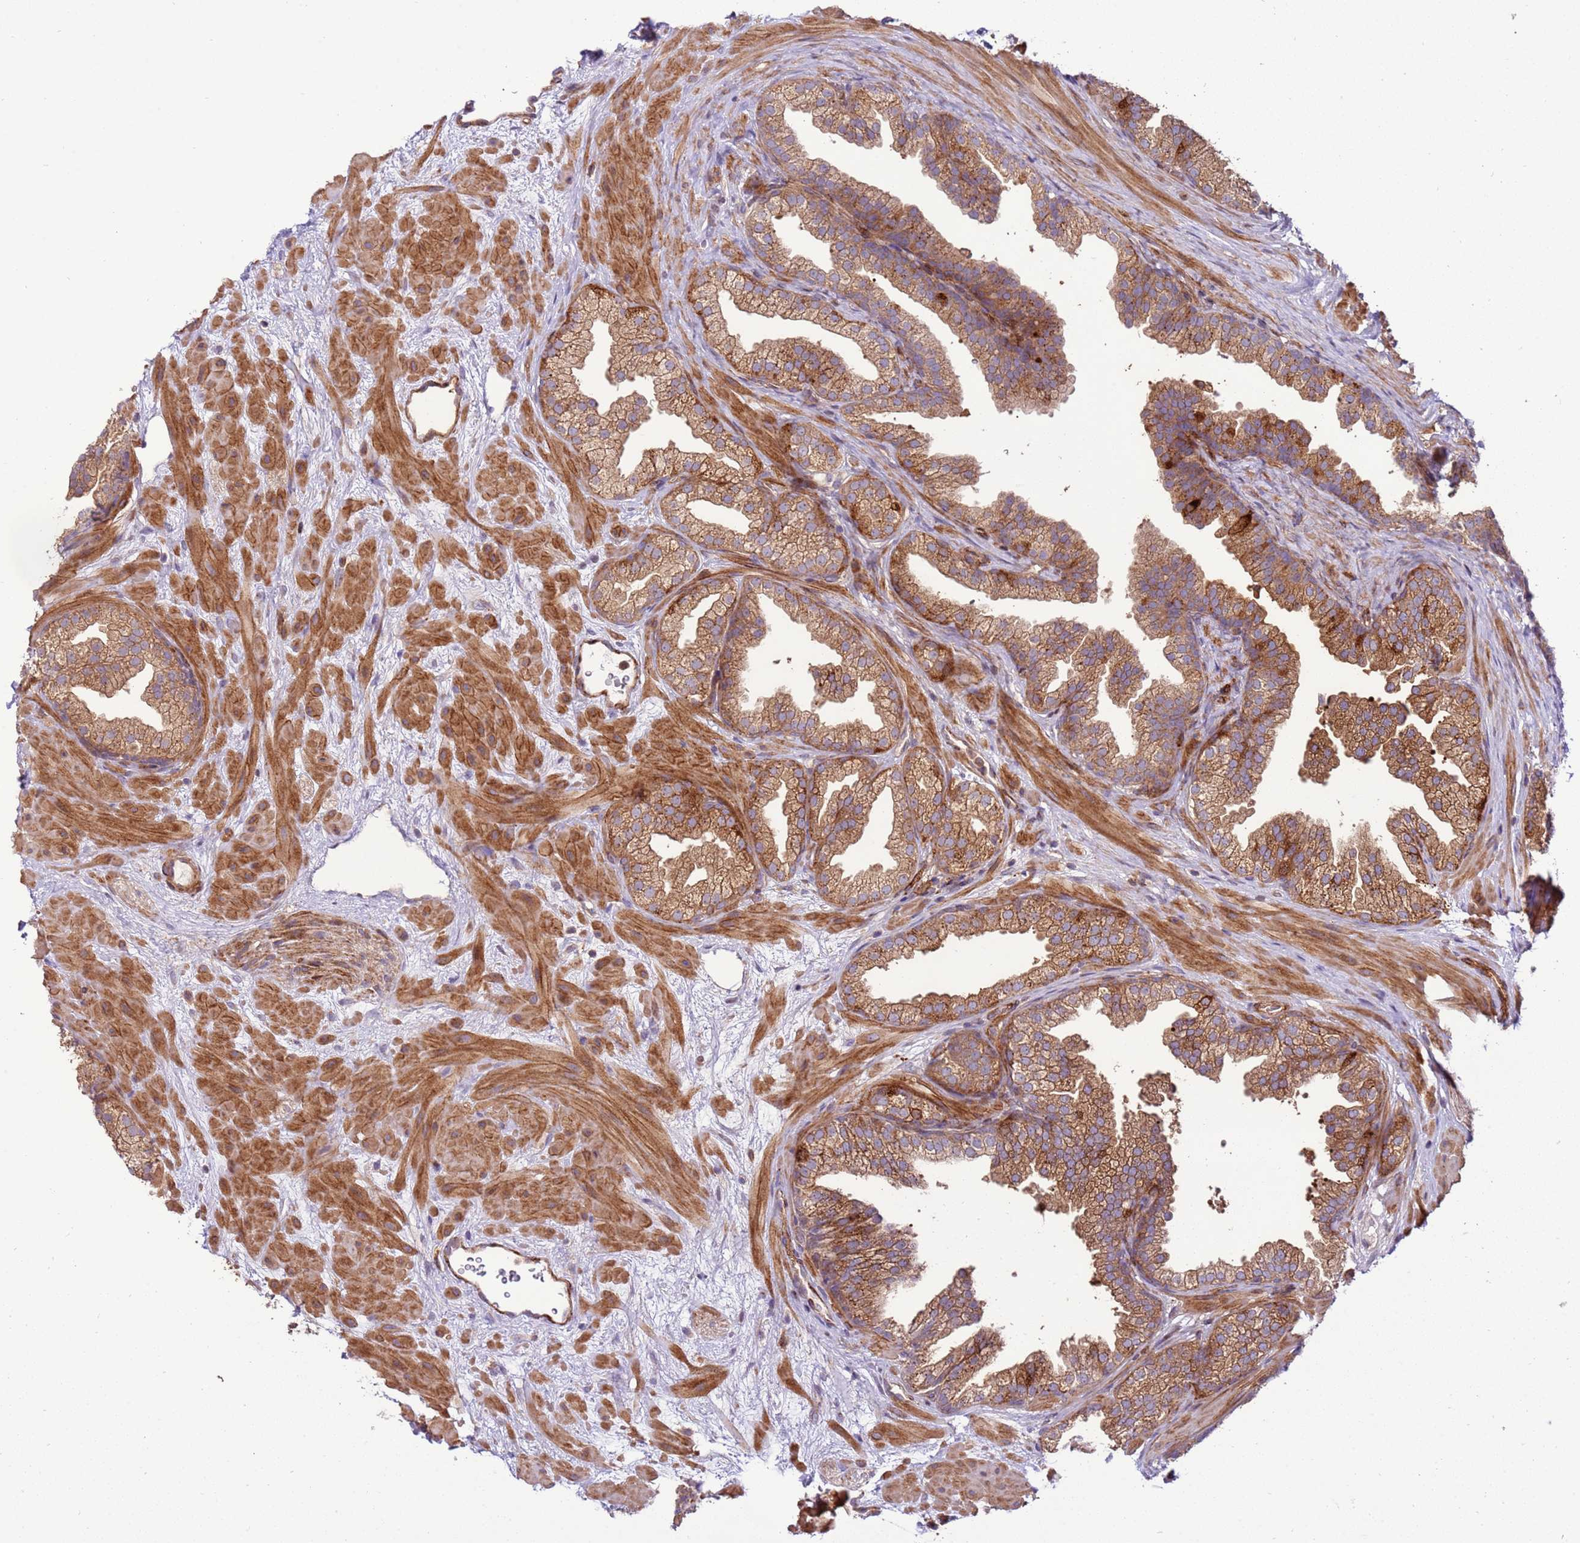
{"staining": {"intensity": "strong", "quantity": "25%-75%", "location": "cytoplasmic/membranous"}, "tissue": "prostate", "cell_type": "Glandular cells", "image_type": "normal", "snomed": [{"axis": "morphology", "description": "Normal tissue, NOS"}, {"axis": "topography", "description": "Prostate"}], "caption": "Immunohistochemistry staining of unremarkable prostate, which shows high levels of strong cytoplasmic/membranous staining in approximately 25%-75% of glandular cells indicating strong cytoplasmic/membranous protein expression. The staining was performed using DAB (brown) for protein detection and nuclei were counterstained in hematoxylin (blue).", "gene": "ZNF624", "patient": {"sex": "male", "age": 37}}